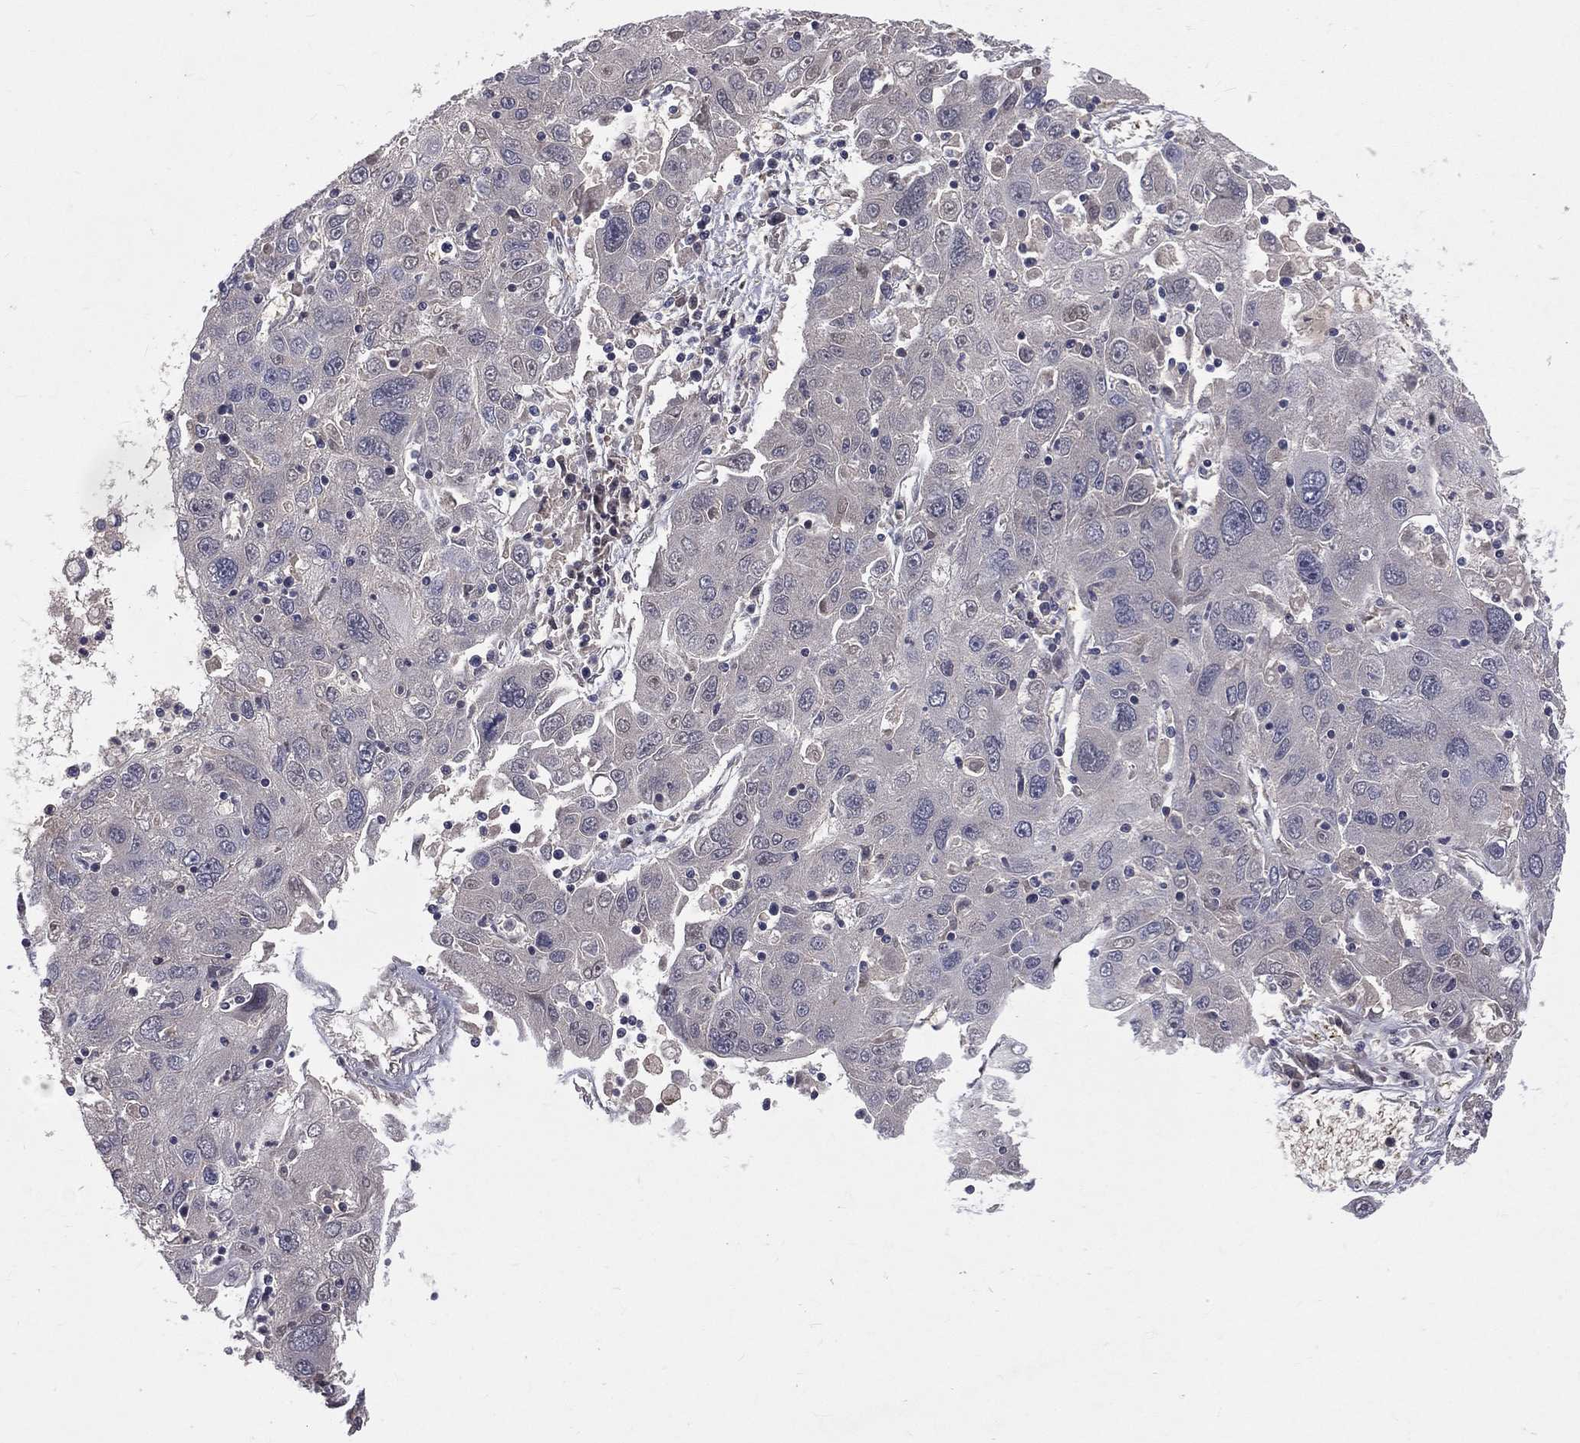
{"staining": {"intensity": "negative", "quantity": "none", "location": "none"}, "tissue": "stomach cancer", "cell_type": "Tumor cells", "image_type": "cancer", "snomed": [{"axis": "morphology", "description": "Adenocarcinoma, NOS"}, {"axis": "topography", "description": "Stomach"}], "caption": "Immunohistochemical staining of stomach cancer (adenocarcinoma) exhibits no significant staining in tumor cells. (Brightfield microscopy of DAB (3,3'-diaminobenzidine) IHC at high magnification).", "gene": "DSG4", "patient": {"sex": "male", "age": 56}}